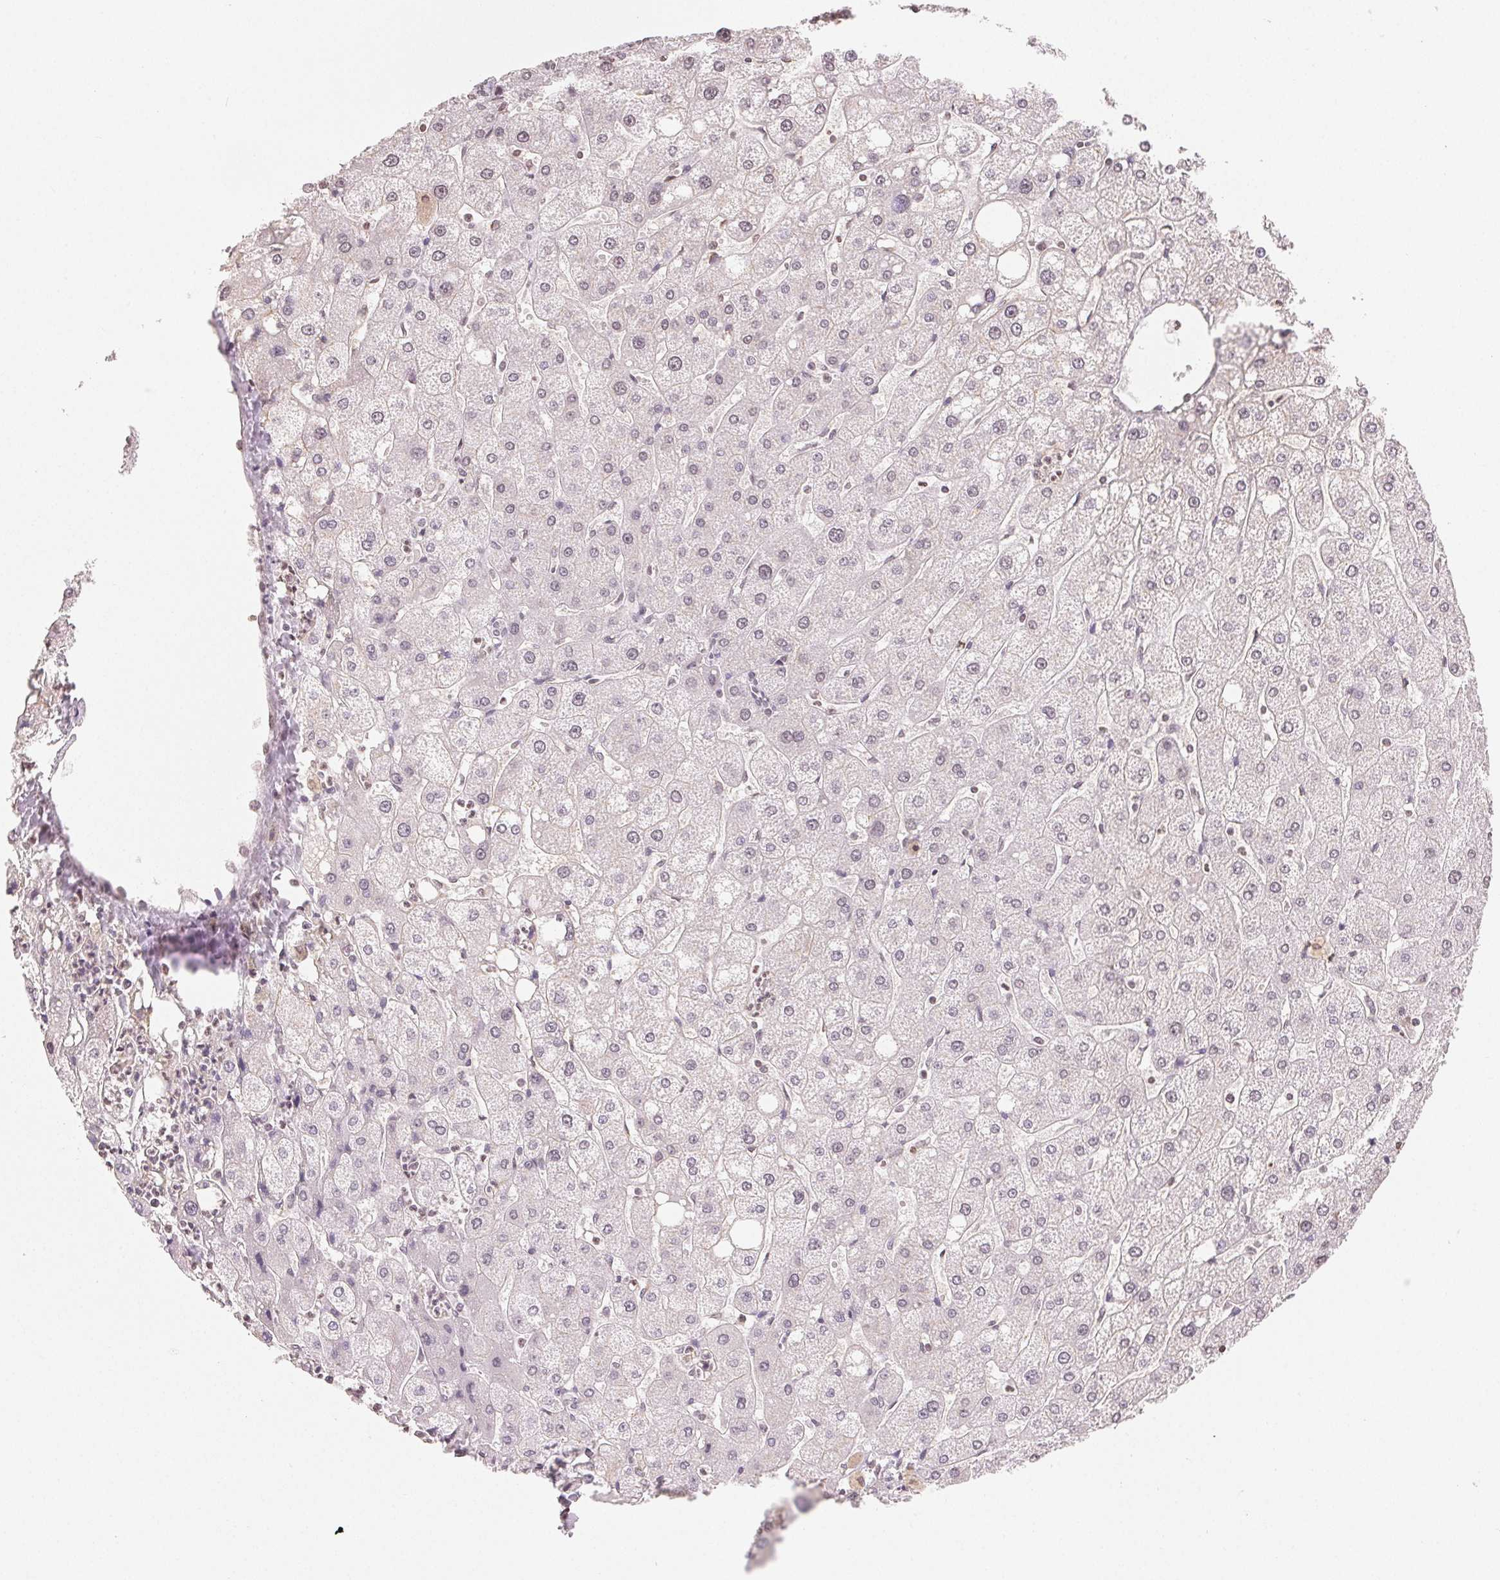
{"staining": {"intensity": "weak", "quantity": "<25%", "location": "nuclear"}, "tissue": "liver", "cell_type": "Cholangiocytes", "image_type": "normal", "snomed": [{"axis": "morphology", "description": "Normal tissue, NOS"}, {"axis": "topography", "description": "Liver"}], "caption": "Immunohistochemical staining of unremarkable liver demonstrates no significant expression in cholangiocytes.", "gene": "TBP", "patient": {"sex": "male", "age": 67}}